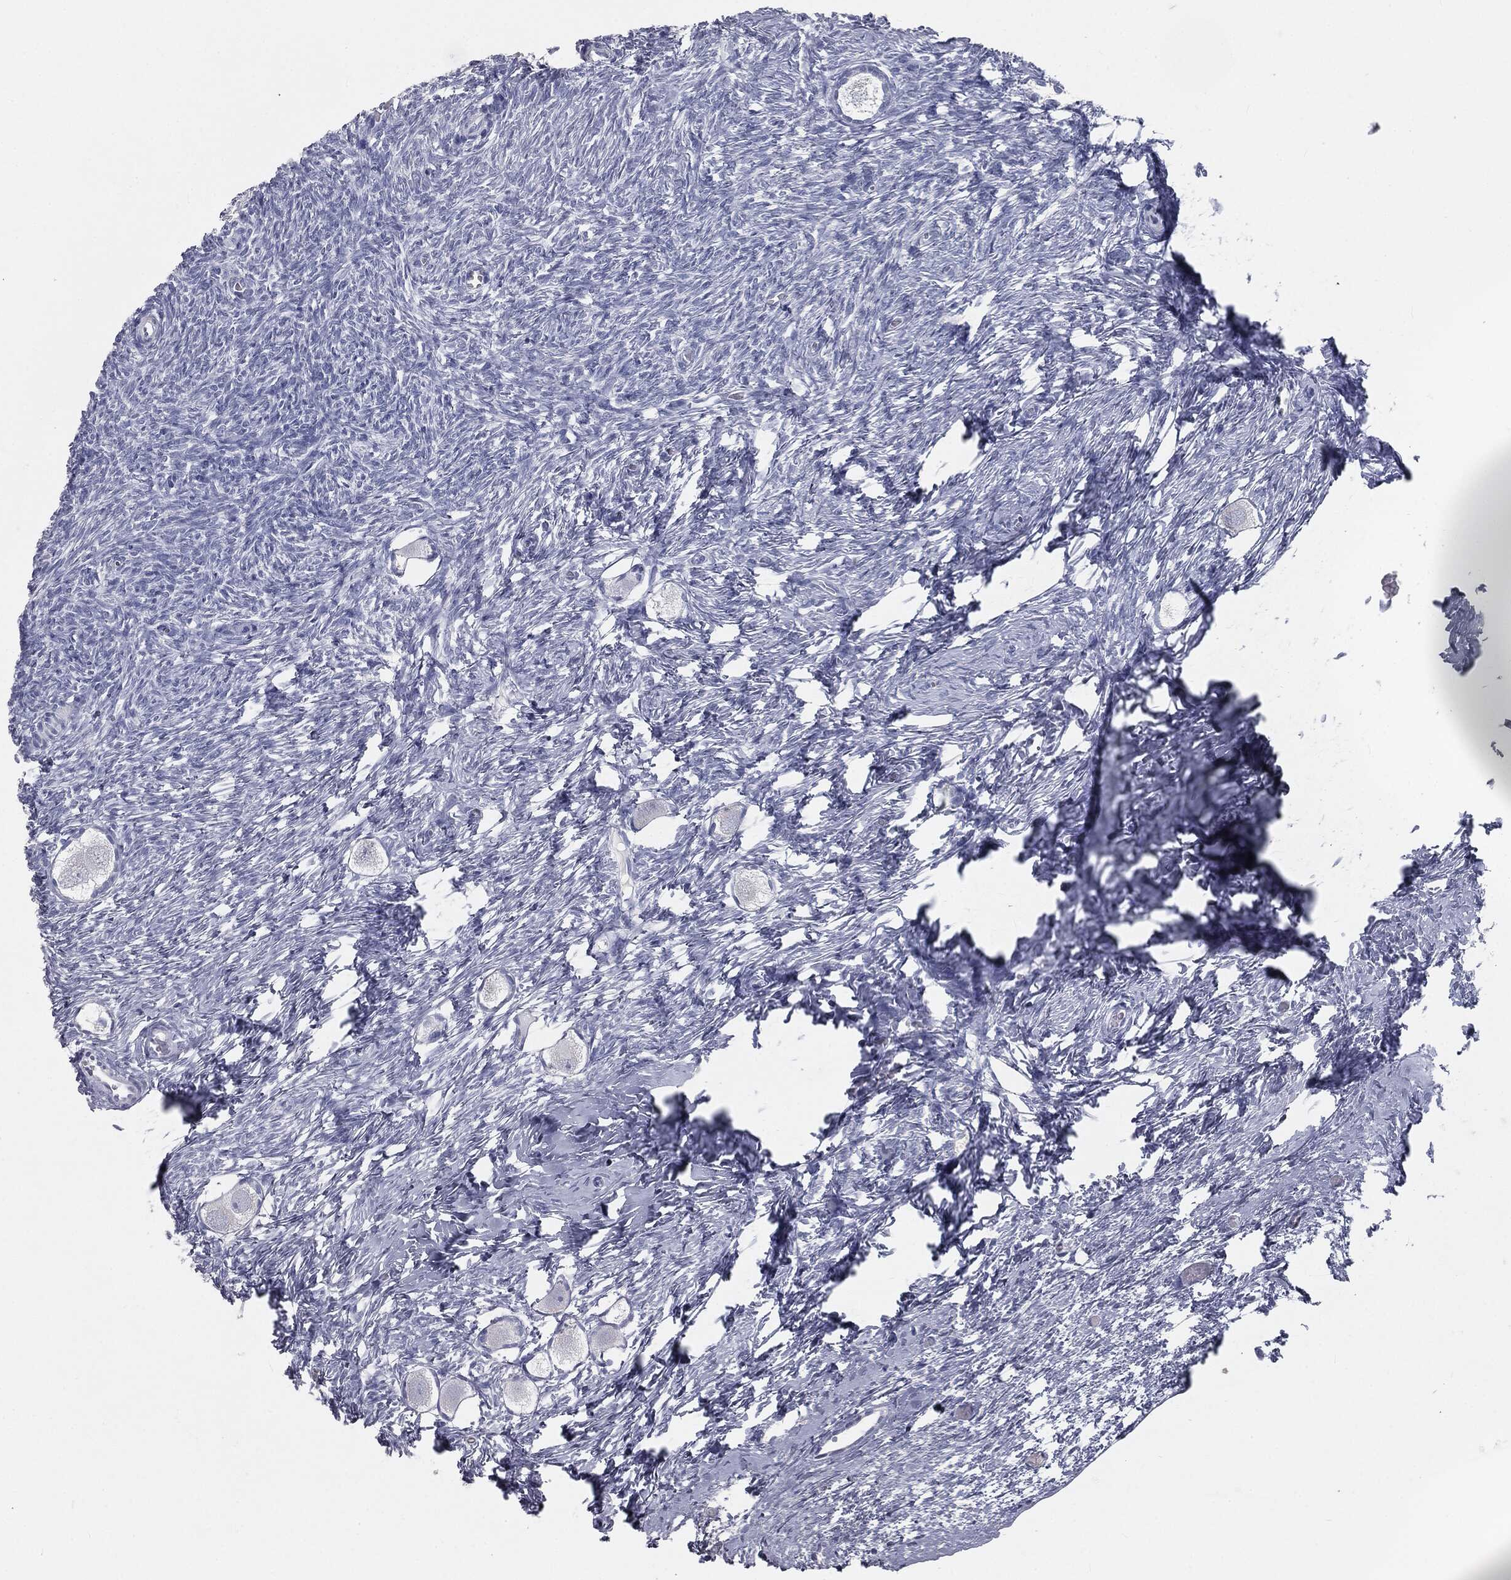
{"staining": {"intensity": "negative", "quantity": "none", "location": "none"}, "tissue": "ovary", "cell_type": "Follicle cells", "image_type": "normal", "snomed": [{"axis": "morphology", "description": "Normal tissue, NOS"}, {"axis": "topography", "description": "Ovary"}], "caption": "This is an immunohistochemistry histopathology image of benign human ovary. There is no positivity in follicle cells.", "gene": "PRAME", "patient": {"sex": "female", "age": 27}}